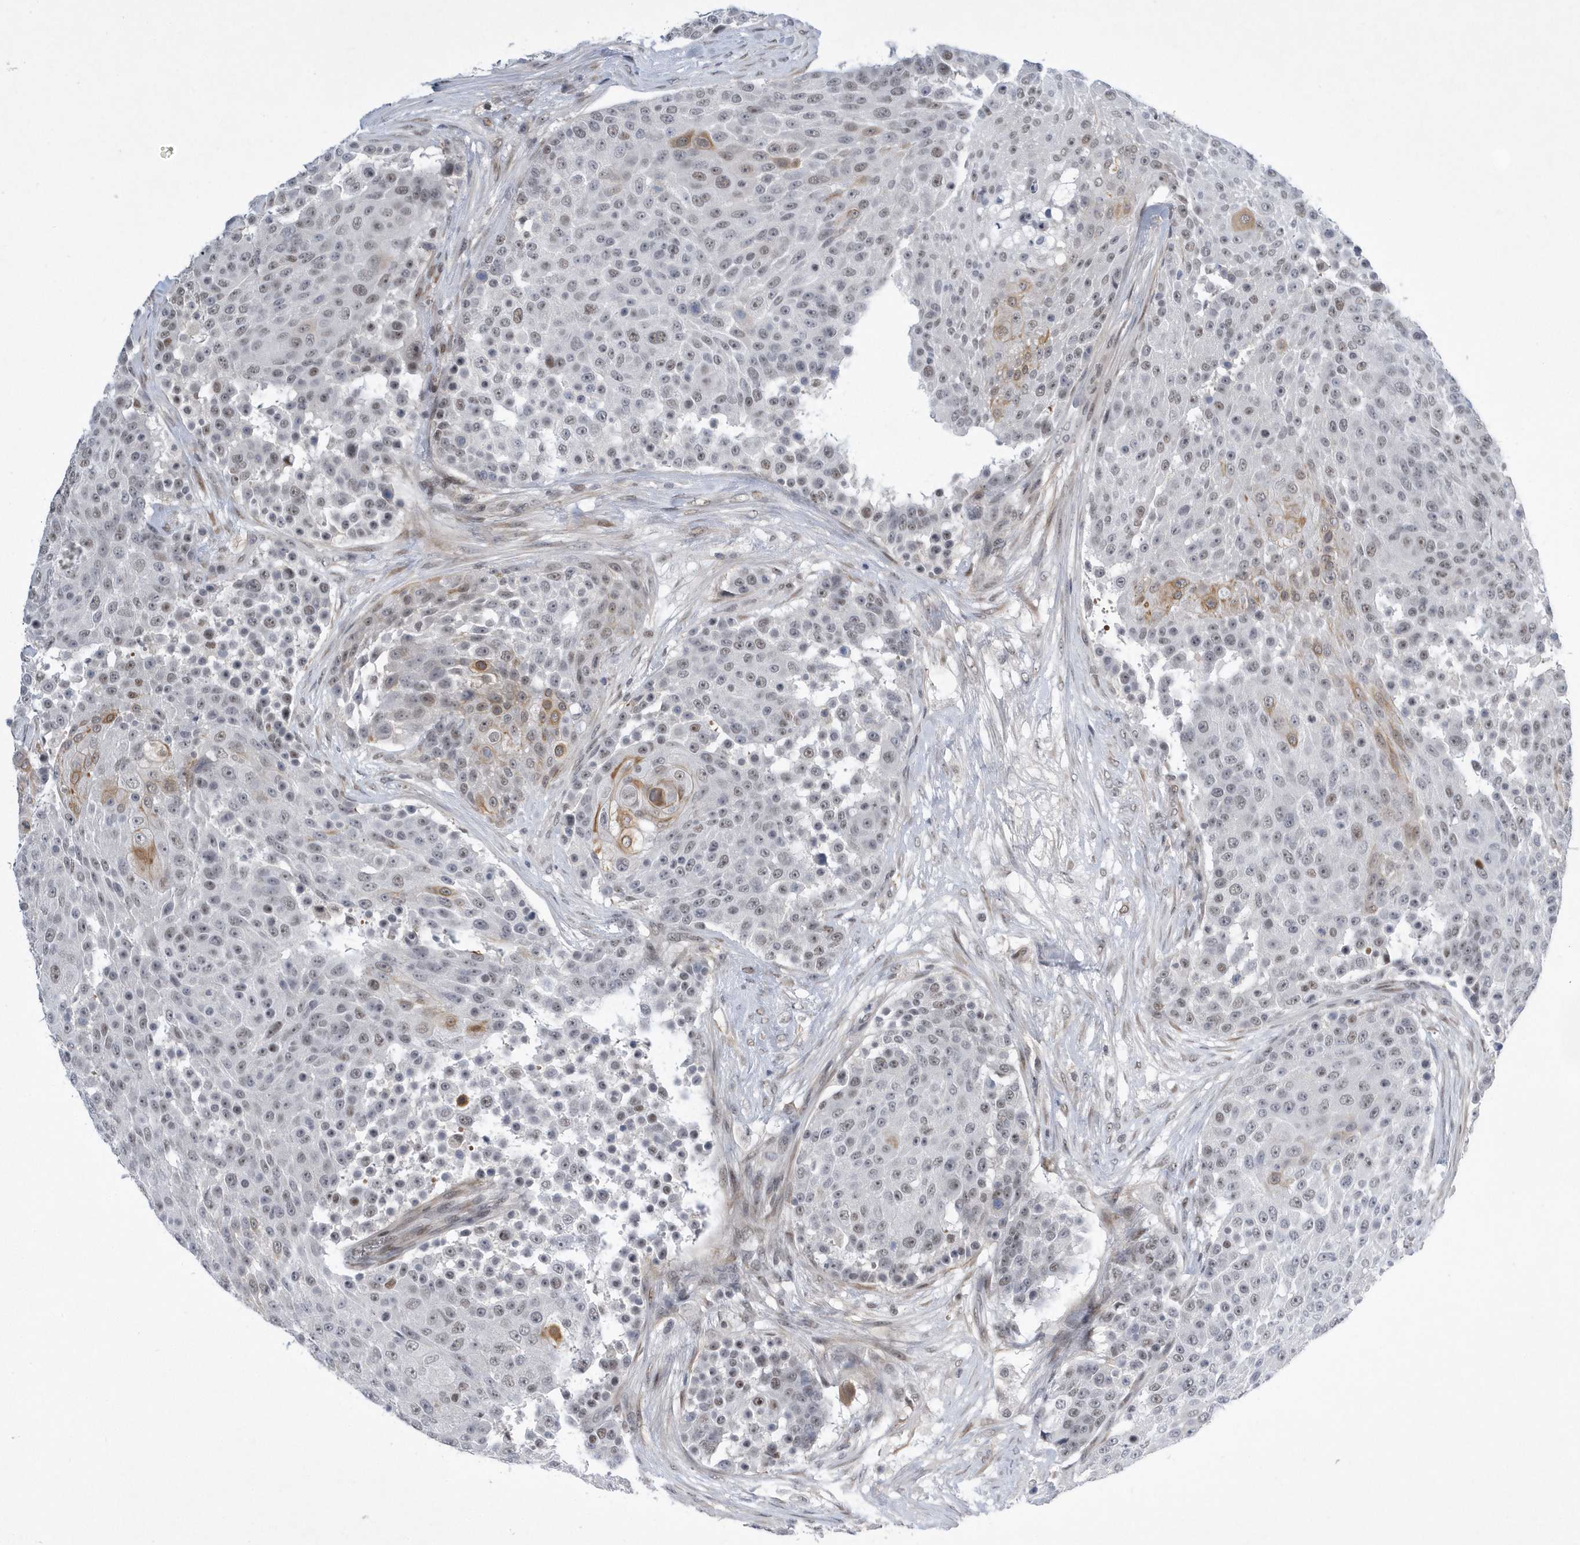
{"staining": {"intensity": "moderate", "quantity": "<25%", "location": "cytoplasmic/membranous"}, "tissue": "urothelial cancer", "cell_type": "Tumor cells", "image_type": "cancer", "snomed": [{"axis": "morphology", "description": "Urothelial carcinoma, High grade"}, {"axis": "topography", "description": "Urinary bladder"}], "caption": "Immunohistochemical staining of urothelial cancer exhibits low levels of moderate cytoplasmic/membranous expression in approximately <25% of tumor cells.", "gene": "FAM217A", "patient": {"sex": "female", "age": 63}}